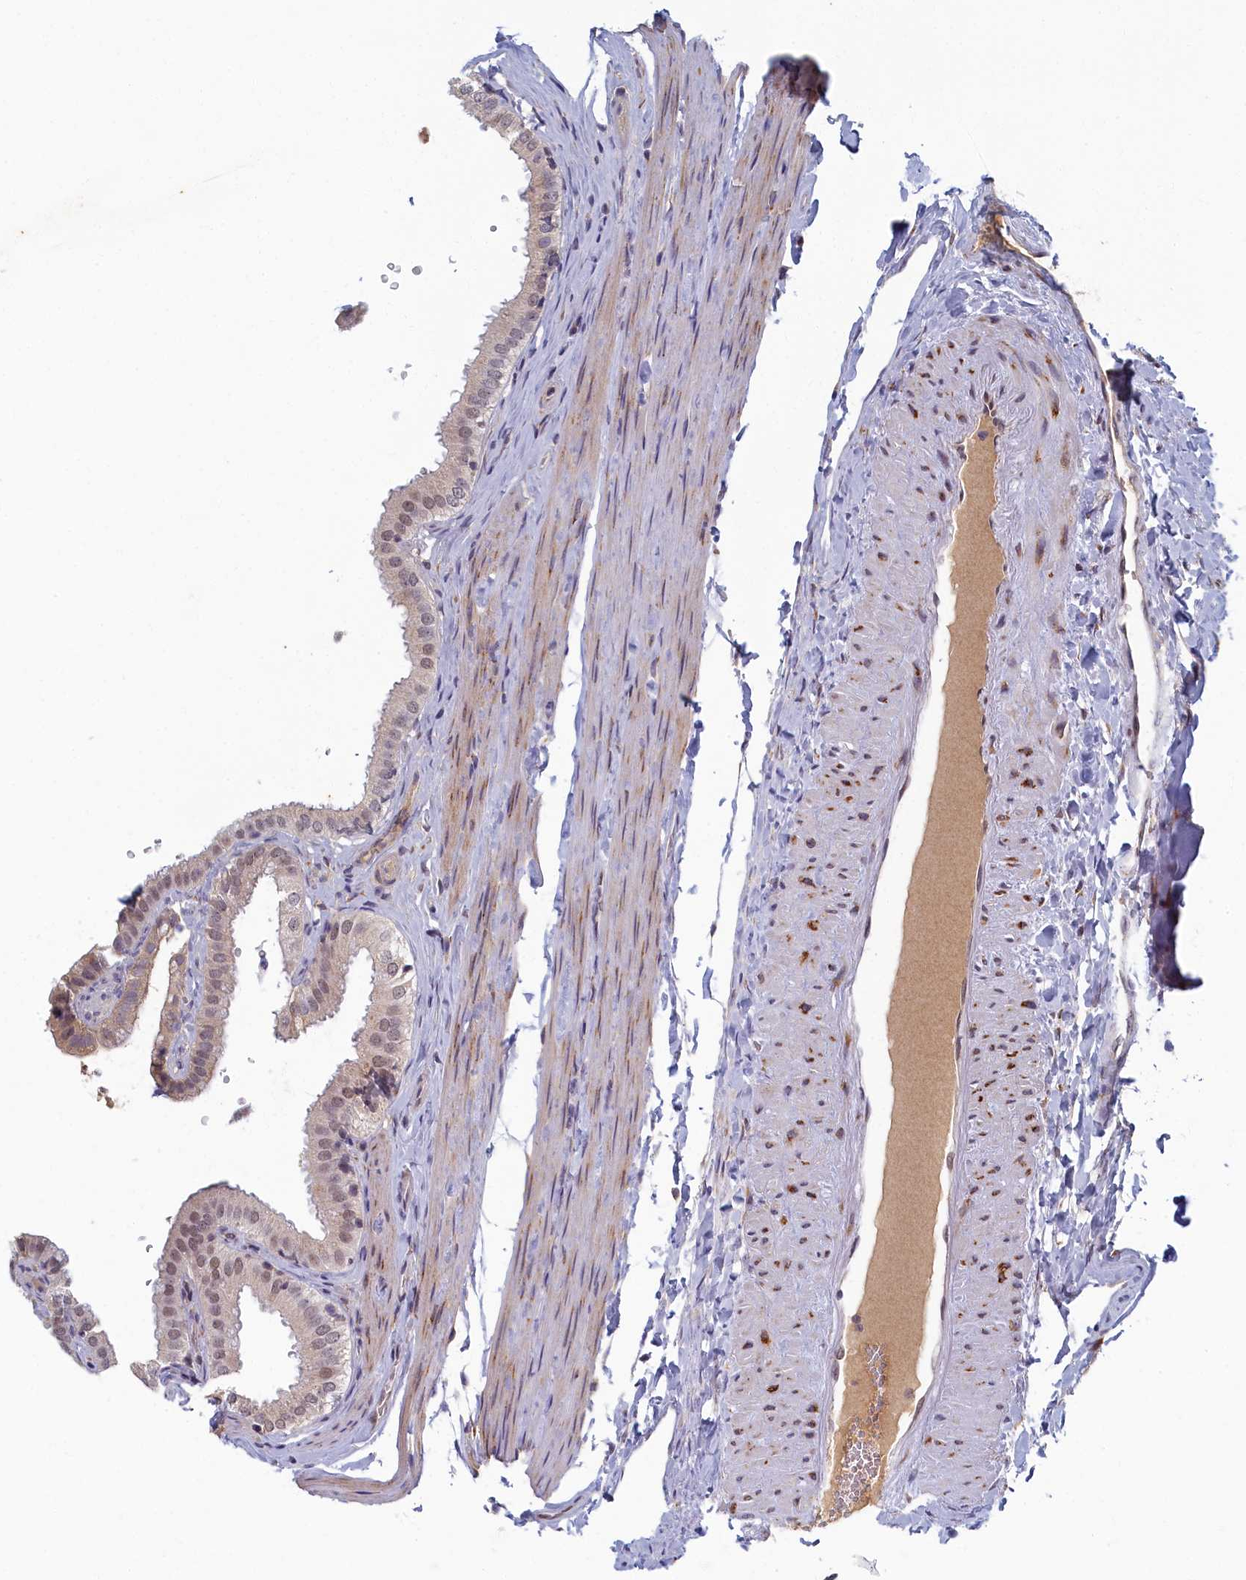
{"staining": {"intensity": "moderate", "quantity": "25%-75%", "location": "nuclear"}, "tissue": "gallbladder", "cell_type": "Glandular cells", "image_type": "normal", "snomed": [{"axis": "morphology", "description": "Normal tissue, NOS"}, {"axis": "topography", "description": "Gallbladder"}], "caption": "The immunohistochemical stain shows moderate nuclear staining in glandular cells of benign gallbladder. The staining was performed using DAB (3,3'-diaminobenzidine) to visualize the protein expression in brown, while the nuclei were stained in blue with hematoxylin (Magnification: 20x).", "gene": "DNAJC17", "patient": {"sex": "female", "age": 61}}